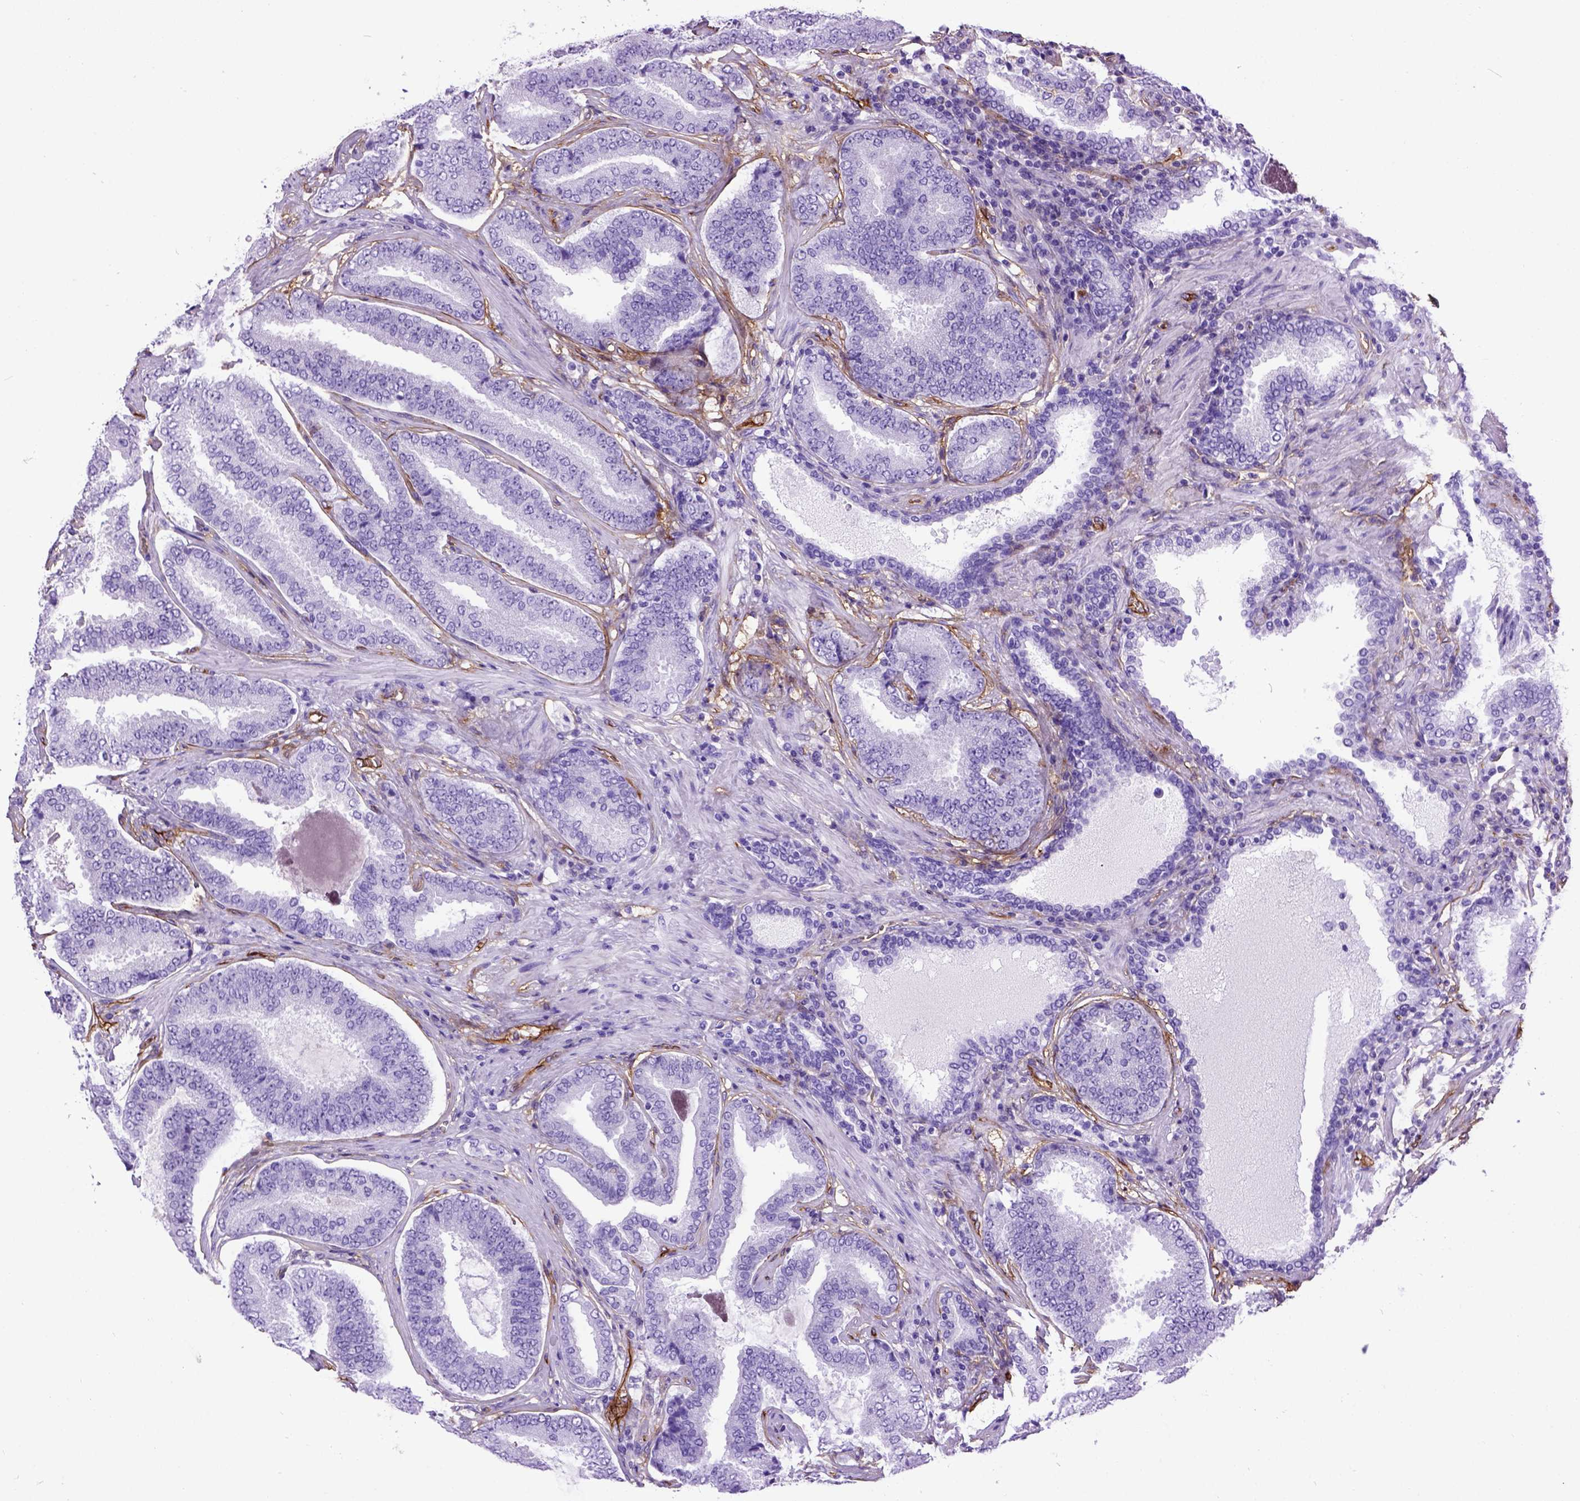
{"staining": {"intensity": "negative", "quantity": "none", "location": "none"}, "tissue": "prostate cancer", "cell_type": "Tumor cells", "image_type": "cancer", "snomed": [{"axis": "morphology", "description": "Adenocarcinoma, NOS"}, {"axis": "topography", "description": "Prostate"}], "caption": "High magnification brightfield microscopy of prostate cancer (adenocarcinoma) stained with DAB (3,3'-diaminobenzidine) (brown) and counterstained with hematoxylin (blue): tumor cells show no significant staining.", "gene": "ENG", "patient": {"sex": "male", "age": 64}}